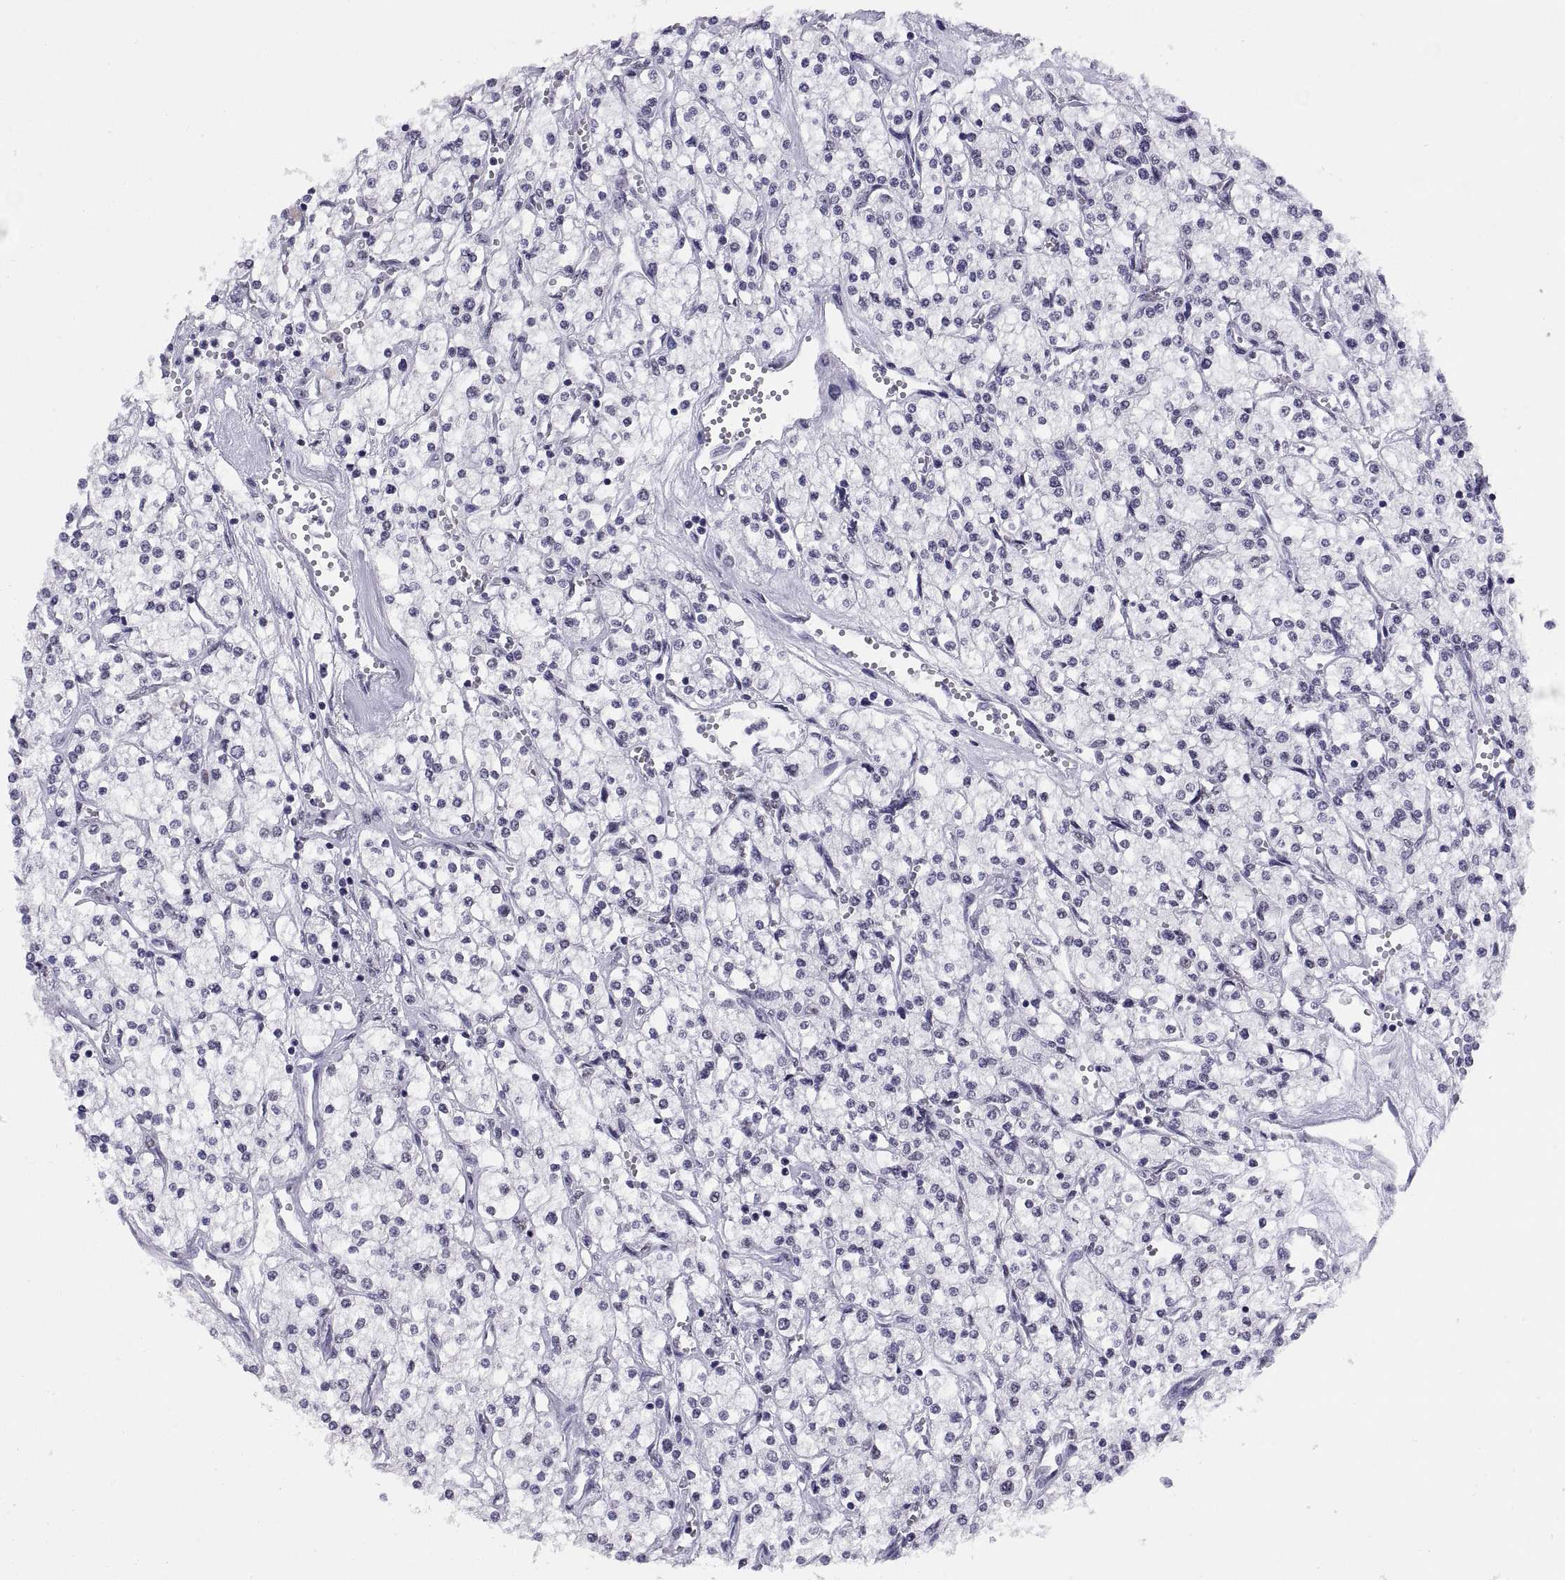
{"staining": {"intensity": "negative", "quantity": "none", "location": "none"}, "tissue": "renal cancer", "cell_type": "Tumor cells", "image_type": "cancer", "snomed": [{"axis": "morphology", "description": "Adenocarcinoma, NOS"}, {"axis": "topography", "description": "Kidney"}], "caption": "Immunohistochemistry of renal adenocarcinoma reveals no positivity in tumor cells.", "gene": "NEUROD6", "patient": {"sex": "male", "age": 80}}